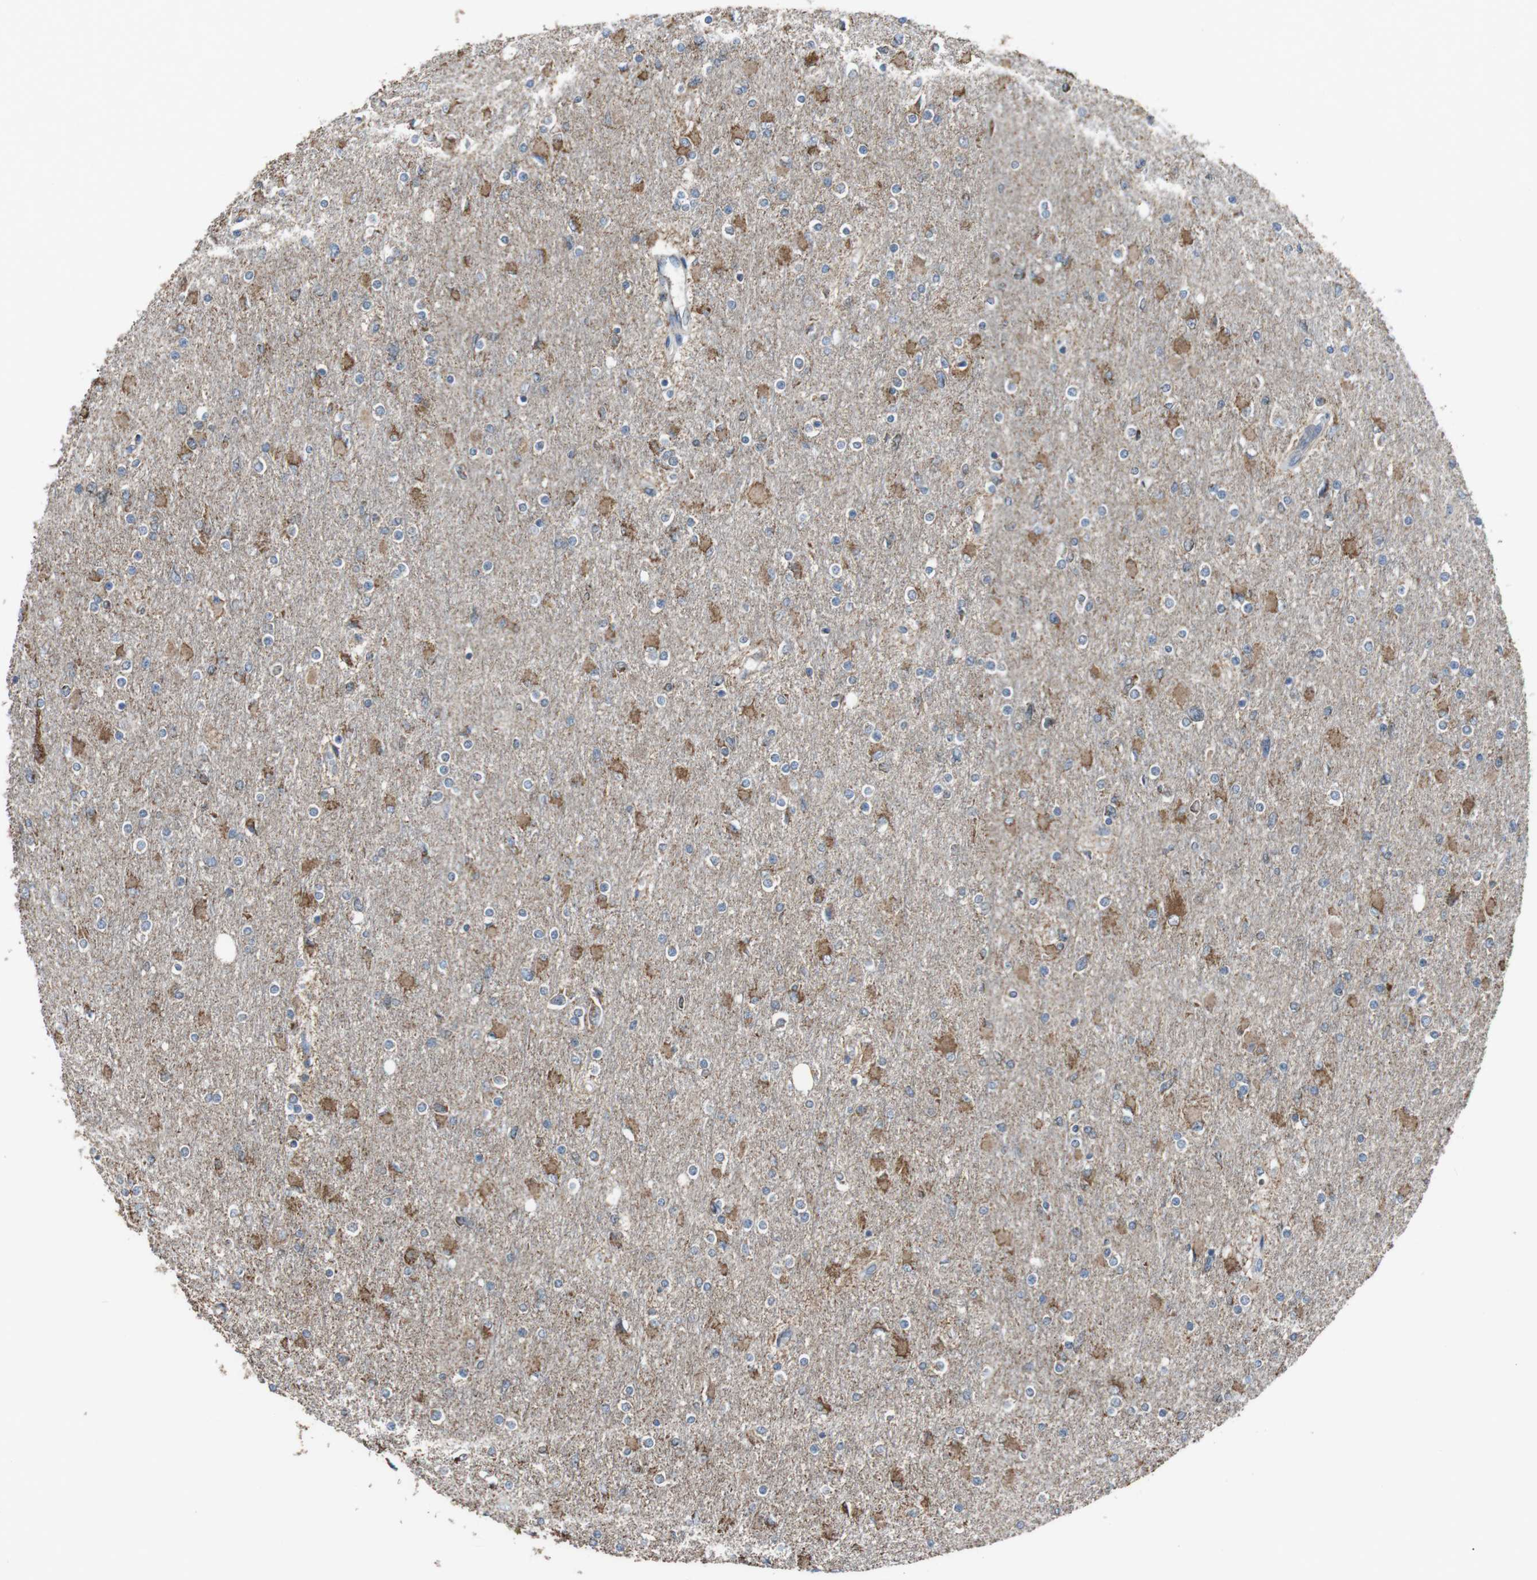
{"staining": {"intensity": "moderate", "quantity": "25%-75%", "location": "cytoplasmic/membranous"}, "tissue": "glioma", "cell_type": "Tumor cells", "image_type": "cancer", "snomed": [{"axis": "morphology", "description": "Glioma, malignant, High grade"}, {"axis": "topography", "description": "Cerebral cortex"}], "caption": "Malignant glioma (high-grade) stained with immunohistochemistry (IHC) exhibits moderate cytoplasmic/membranous expression in about 25%-75% of tumor cells.", "gene": "CISD2", "patient": {"sex": "female", "age": 36}}